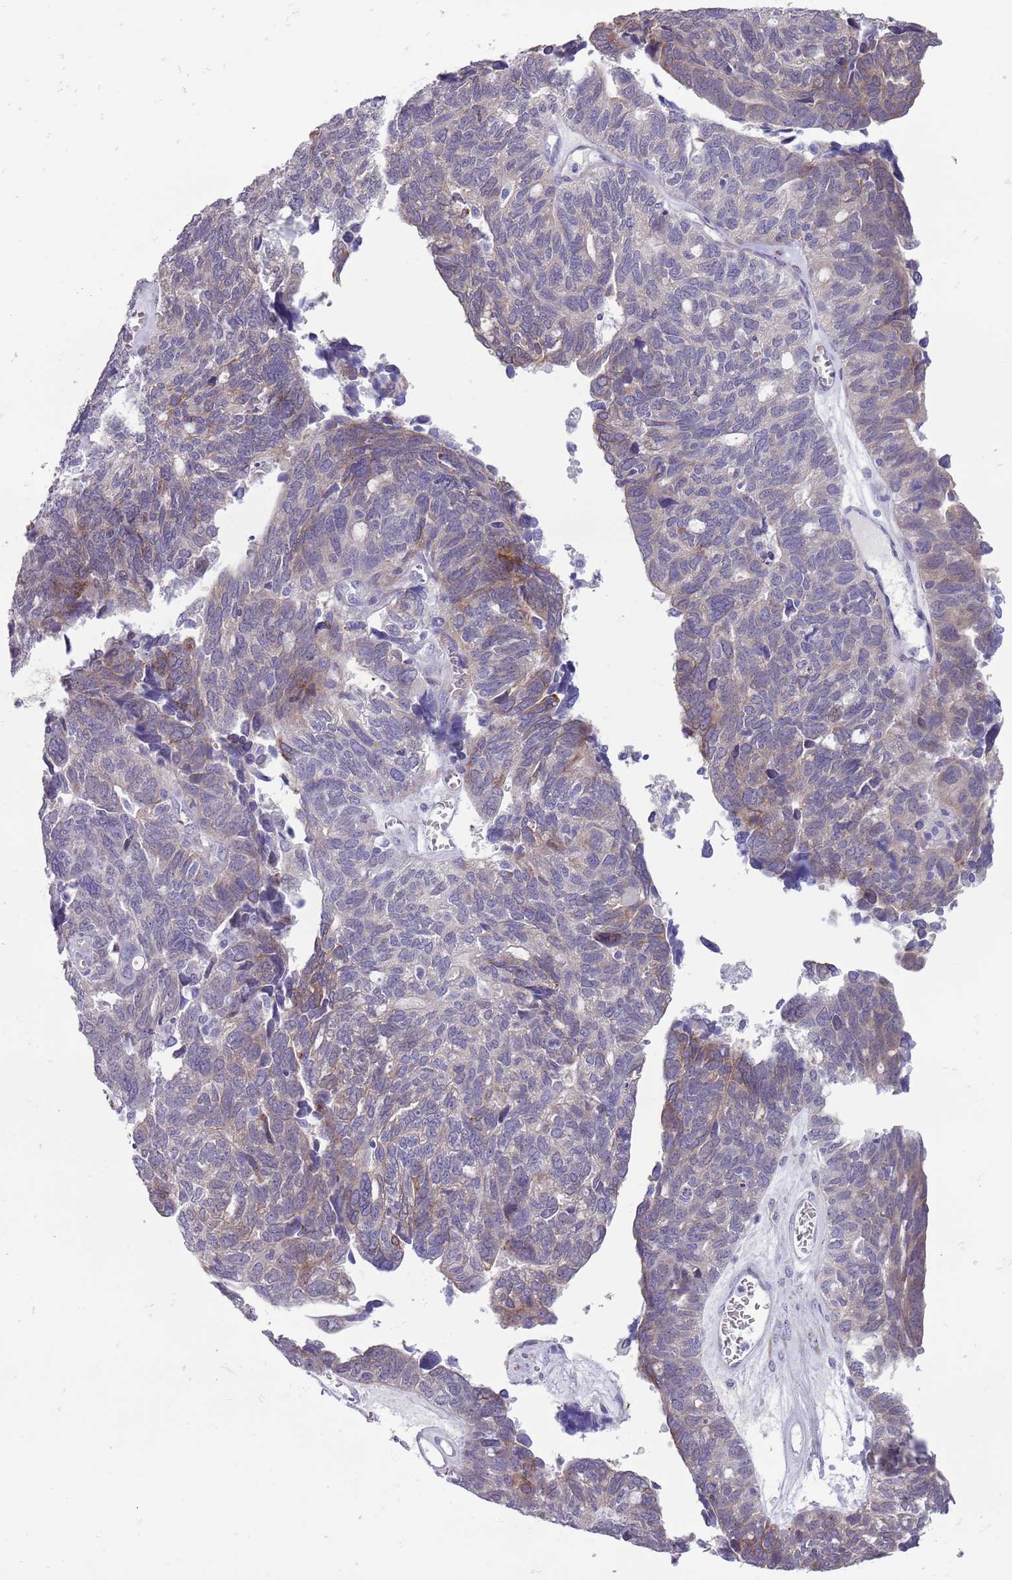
{"staining": {"intensity": "weak", "quantity": "<25%", "location": "cytoplasmic/membranous"}, "tissue": "ovarian cancer", "cell_type": "Tumor cells", "image_type": "cancer", "snomed": [{"axis": "morphology", "description": "Cystadenocarcinoma, serous, NOS"}, {"axis": "topography", "description": "Ovary"}], "caption": "Tumor cells show no significant staining in serous cystadenocarcinoma (ovarian).", "gene": "MRPL32", "patient": {"sex": "female", "age": 79}}